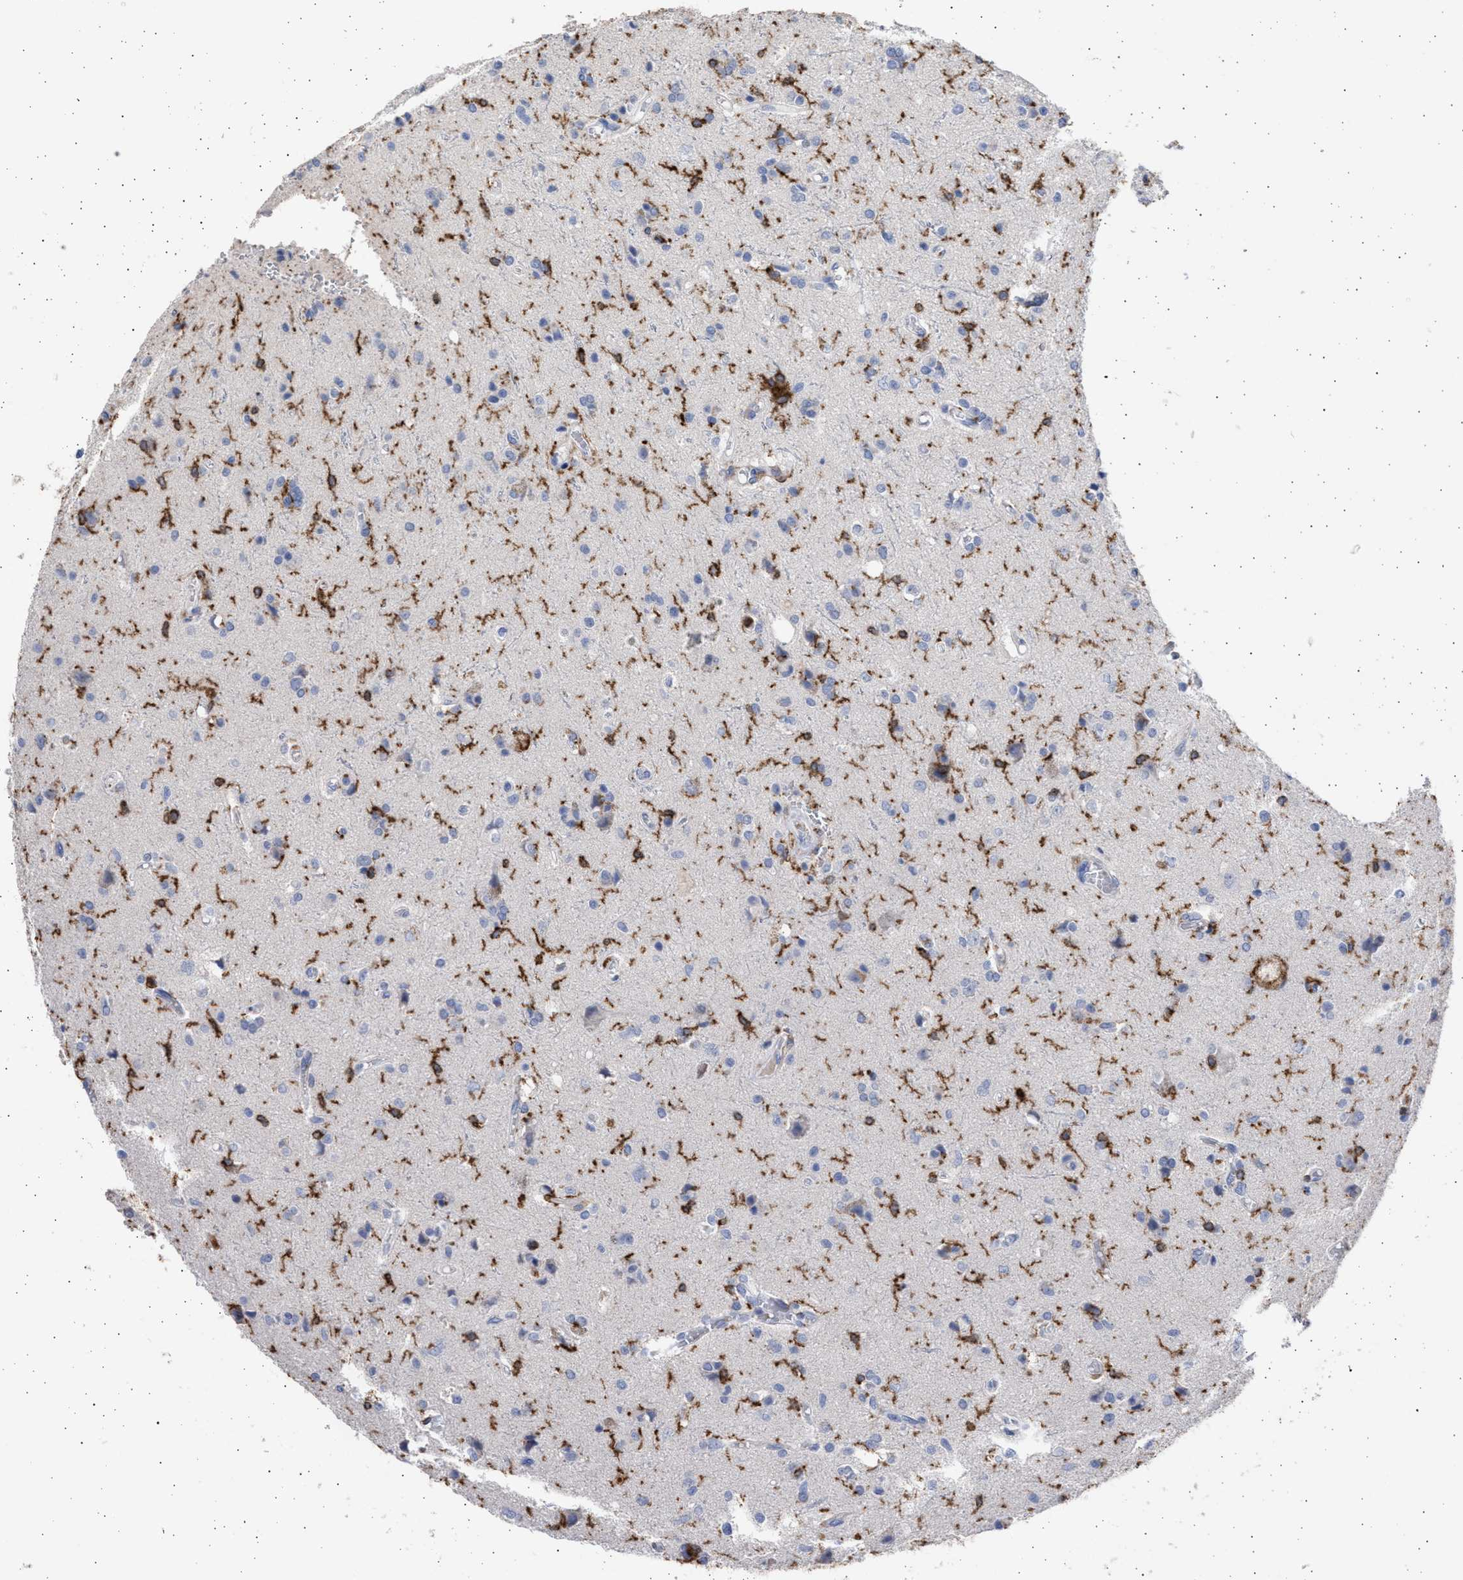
{"staining": {"intensity": "negative", "quantity": "none", "location": "none"}, "tissue": "glioma", "cell_type": "Tumor cells", "image_type": "cancer", "snomed": [{"axis": "morphology", "description": "Glioma, malignant, High grade"}, {"axis": "topography", "description": "Brain"}], "caption": "An immunohistochemistry image of glioma is shown. There is no staining in tumor cells of glioma. Nuclei are stained in blue.", "gene": "FCER1A", "patient": {"sex": "male", "age": 47}}